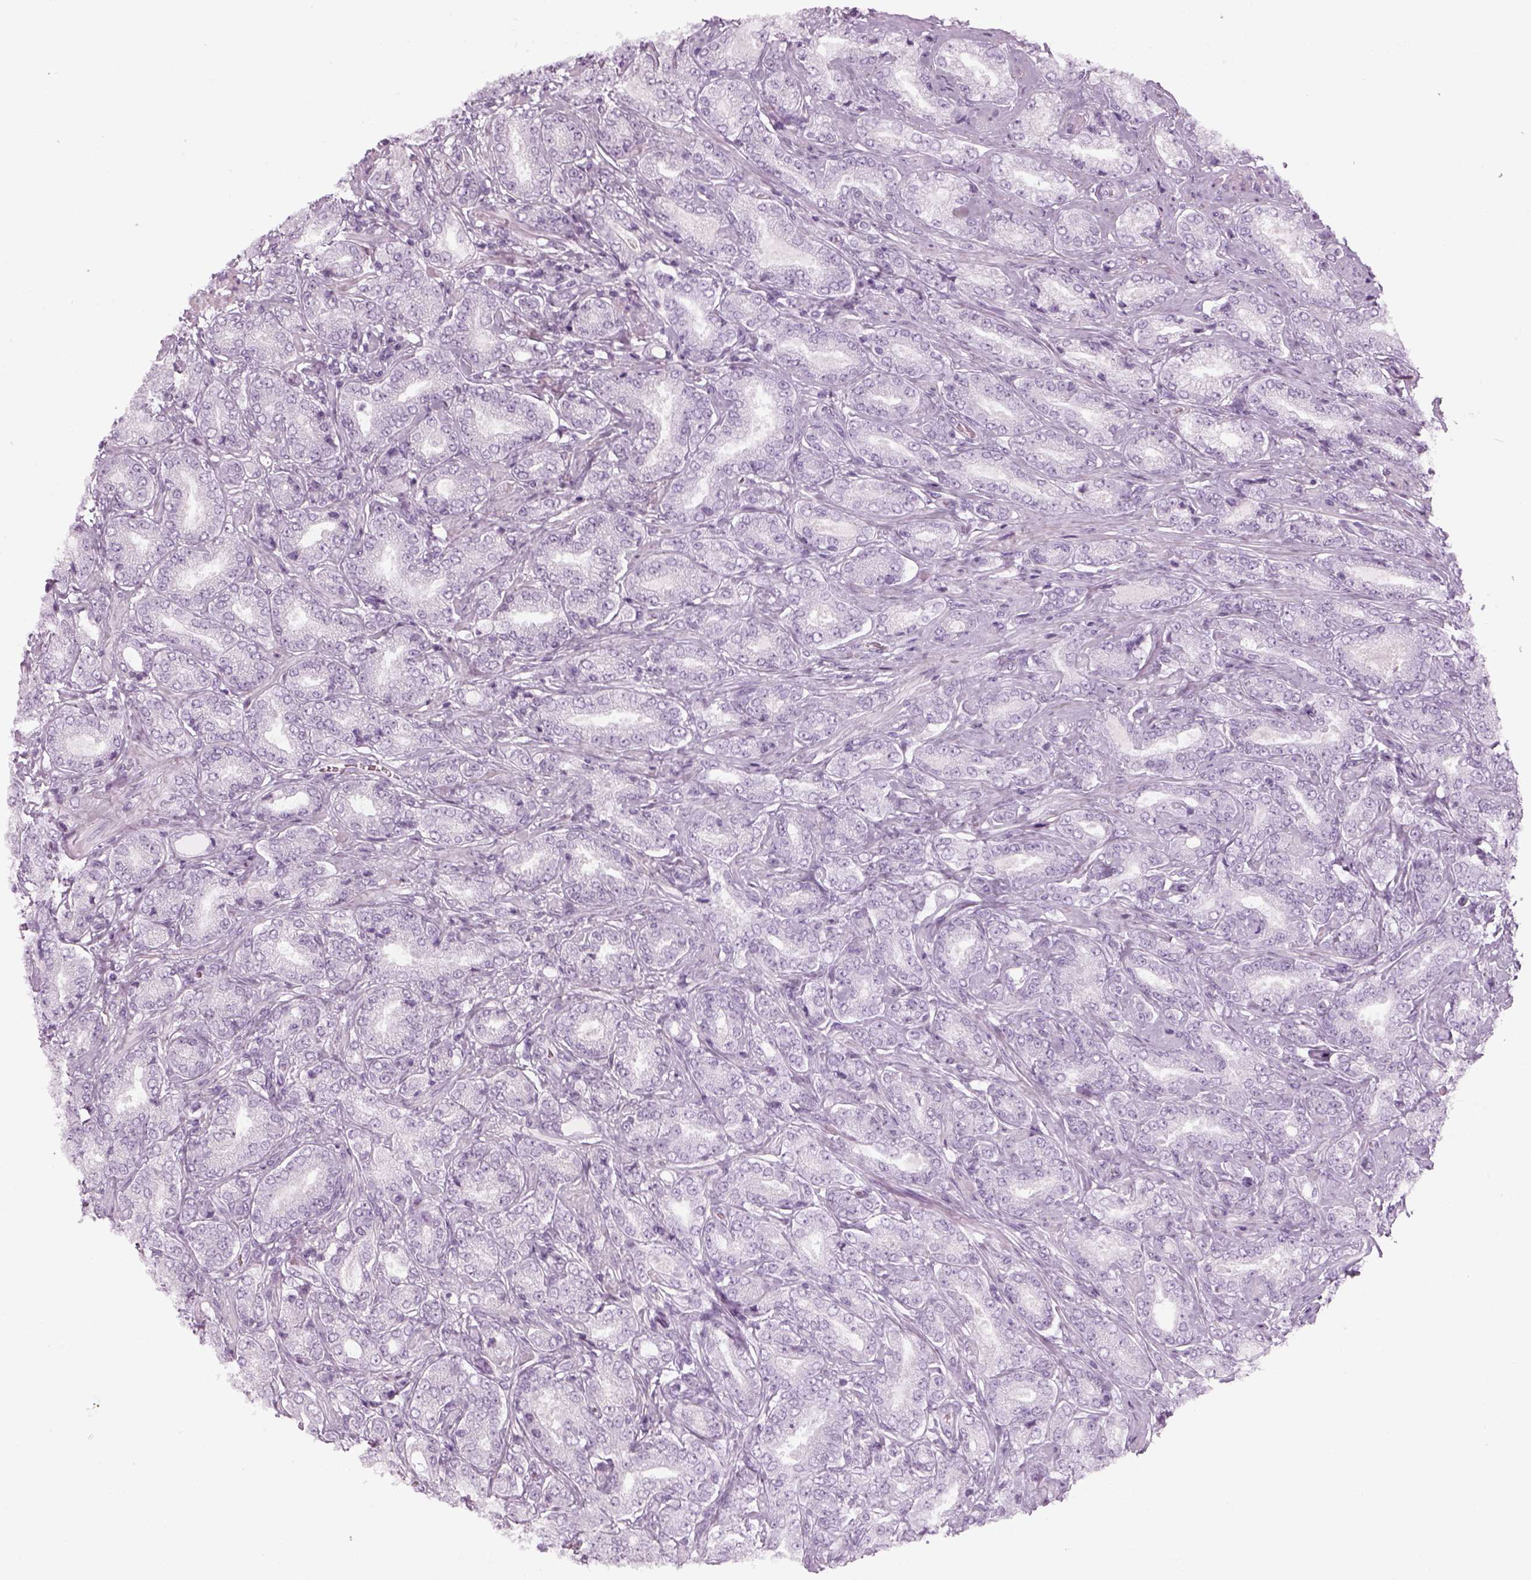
{"staining": {"intensity": "negative", "quantity": "none", "location": "none"}, "tissue": "prostate cancer", "cell_type": "Tumor cells", "image_type": "cancer", "snomed": [{"axis": "morphology", "description": "Adenocarcinoma, NOS"}, {"axis": "topography", "description": "Prostate"}], "caption": "Tumor cells are negative for protein expression in human prostate cancer (adenocarcinoma).", "gene": "PABPC1L2B", "patient": {"sex": "male", "age": 64}}